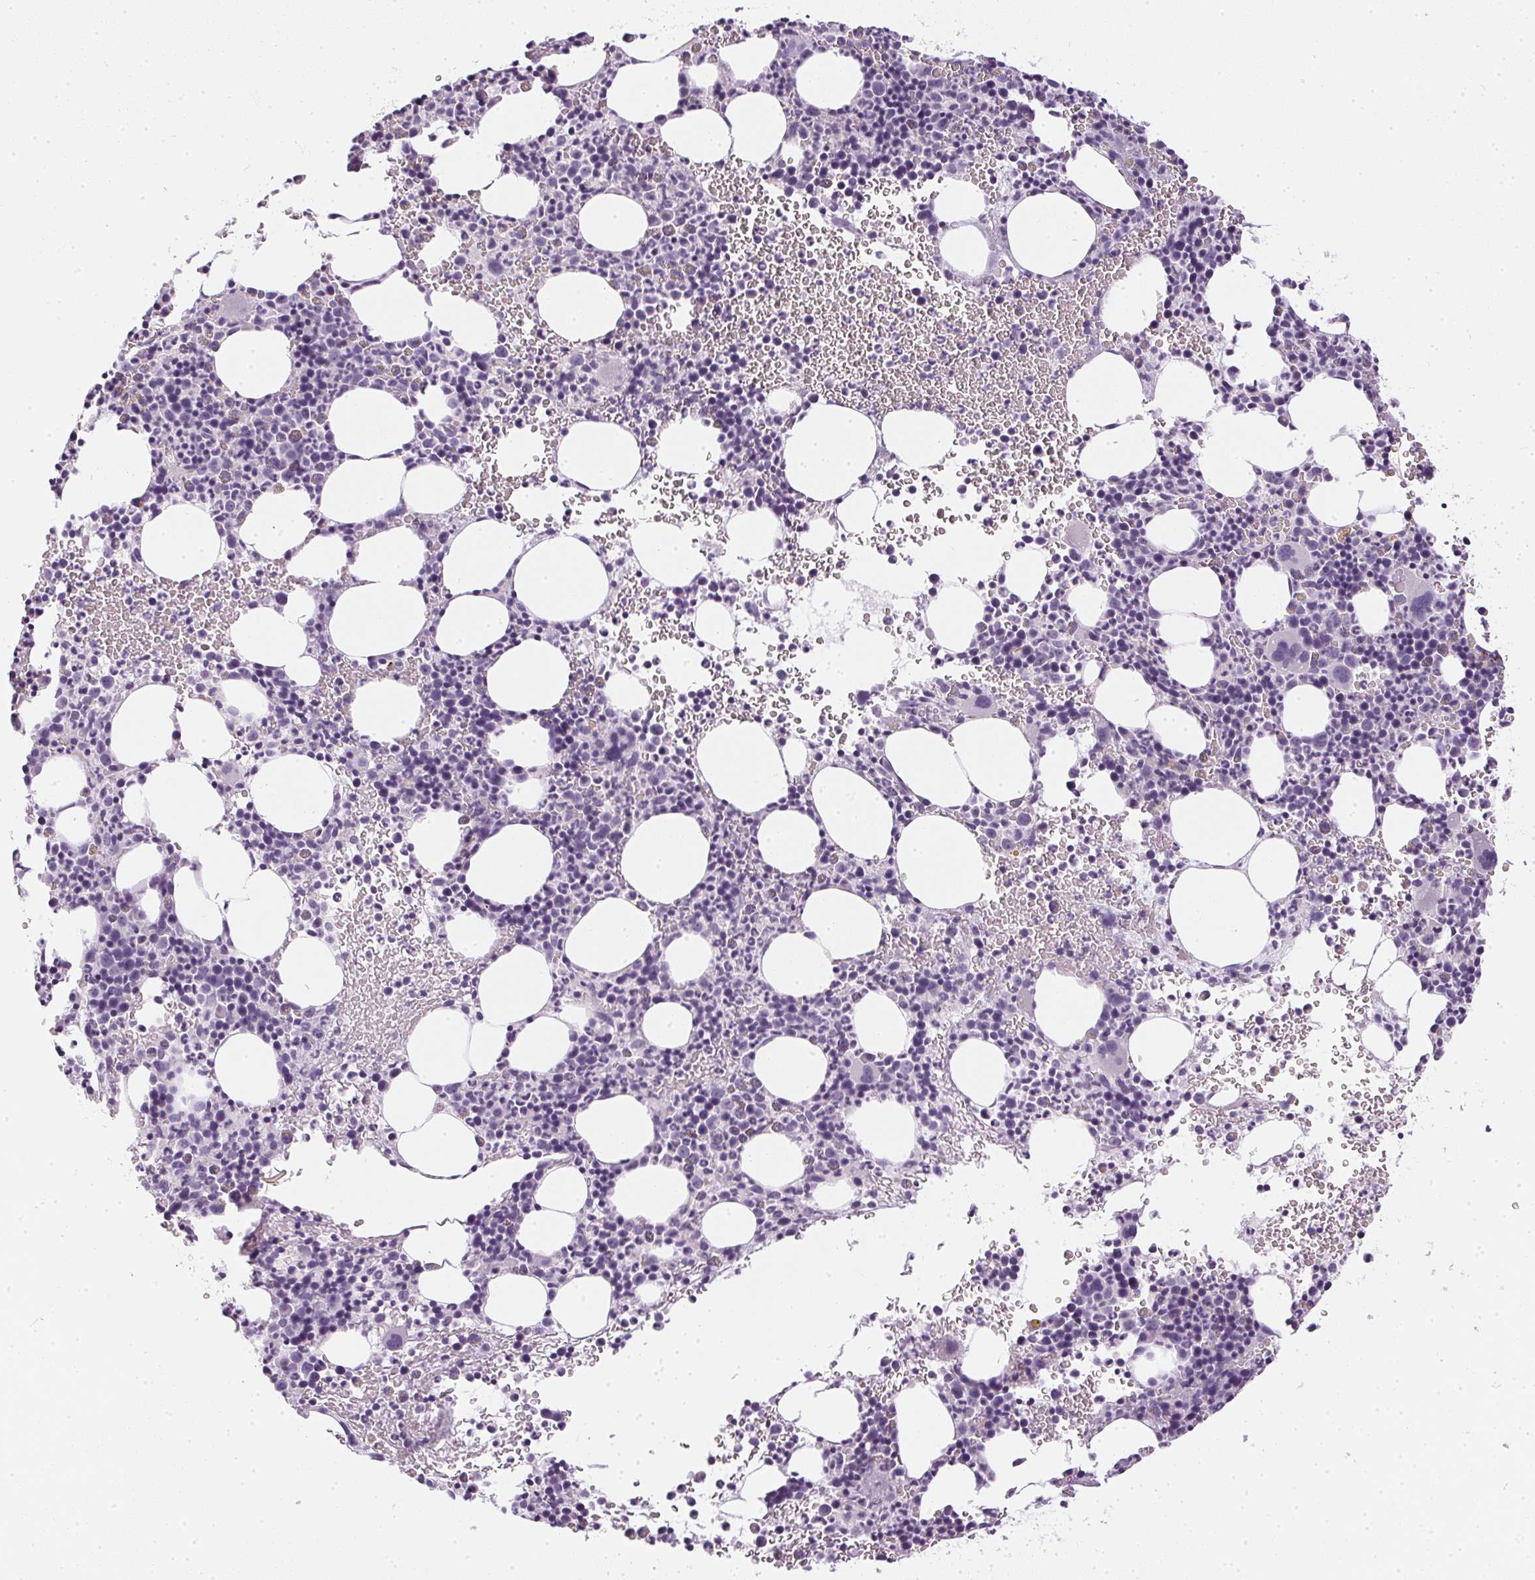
{"staining": {"intensity": "negative", "quantity": "none", "location": "none"}, "tissue": "bone marrow", "cell_type": "Hematopoietic cells", "image_type": "normal", "snomed": [{"axis": "morphology", "description": "Normal tissue, NOS"}, {"axis": "topography", "description": "Bone marrow"}], "caption": "Unremarkable bone marrow was stained to show a protein in brown. There is no significant positivity in hematopoietic cells.", "gene": "PPY", "patient": {"sex": "male", "age": 63}}